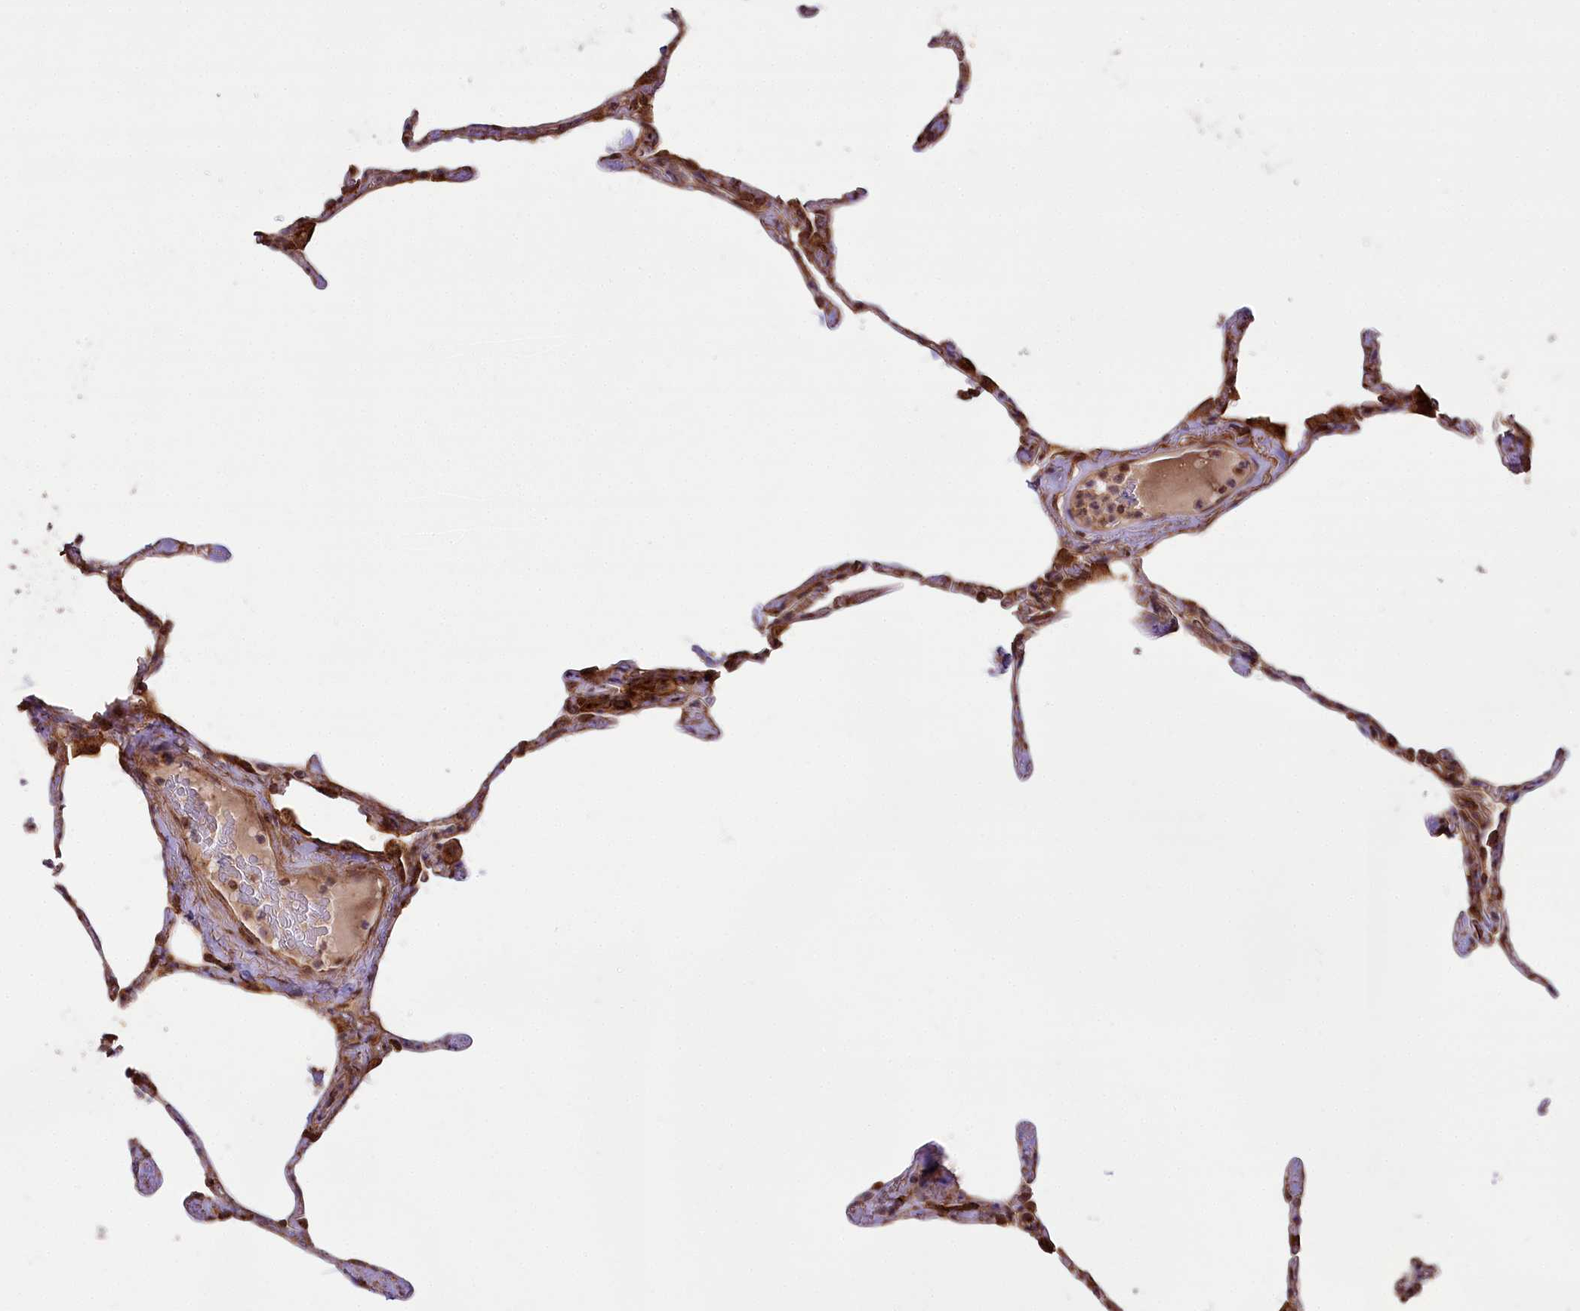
{"staining": {"intensity": "moderate", "quantity": ">75%", "location": "cytoplasmic/membranous,nuclear"}, "tissue": "lung", "cell_type": "Alveolar cells", "image_type": "normal", "snomed": [{"axis": "morphology", "description": "Normal tissue, NOS"}, {"axis": "topography", "description": "Lung"}], "caption": "Immunohistochemical staining of benign human lung reveals moderate cytoplasmic/membranous,nuclear protein staining in approximately >75% of alveolar cells. (Brightfield microscopy of DAB IHC at high magnification).", "gene": "CCDC91", "patient": {"sex": "male", "age": 65}}